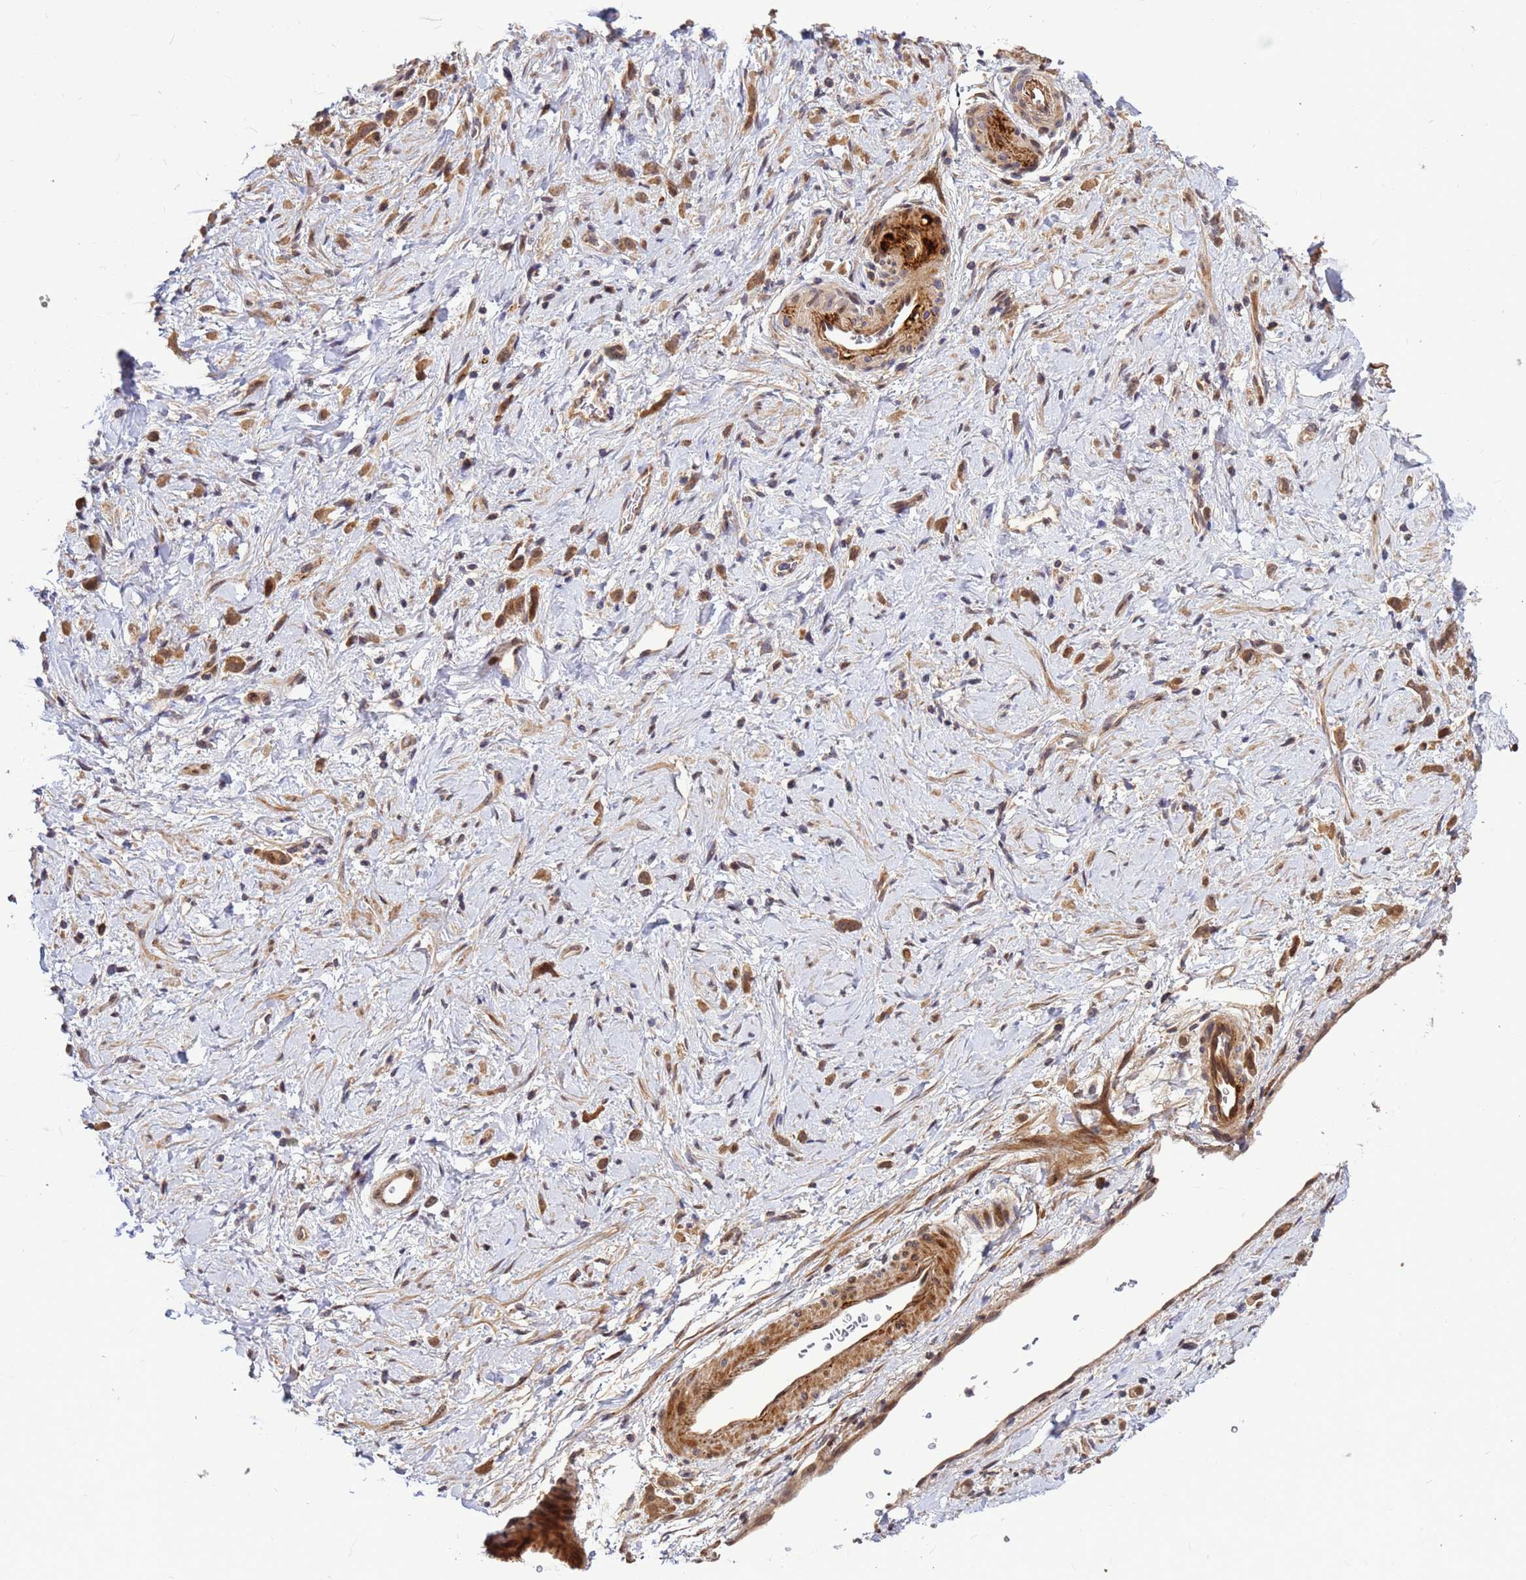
{"staining": {"intensity": "moderate", "quantity": ">75%", "location": "cytoplasmic/membranous"}, "tissue": "stomach cancer", "cell_type": "Tumor cells", "image_type": "cancer", "snomed": [{"axis": "morphology", "description": "Adenocarcinoma, NOS"}, {"axis": "topography", "description": "Stomach"}], "caption": "Adenocarcinoma (stomach) stained for a protein (brown) exhibits moderate cytoplasmic/membranous positive staining in approximately >75% of tumor cells.", "gene": "DUS4L", "patient": {"sex": "female", "age": 60}}